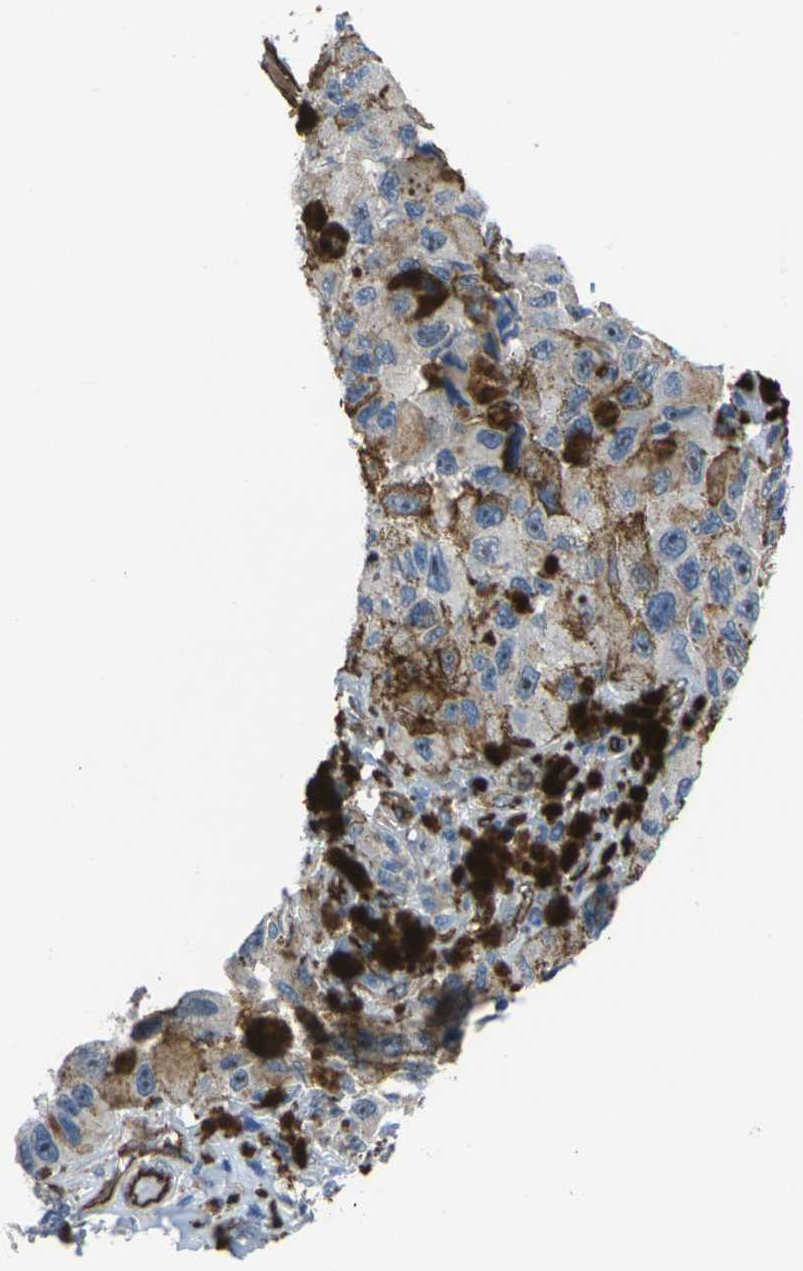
{"staining": {"intensity": "negative", "quantity": "none", "location": "none"}, "tissue": "melanoma", "cell_type": "Tumor cells", "image_type": "cancer", "snomed": [{"axis": "morphology", "description": "Malignant melanoma, NOS"}, {"axis": "topography", "description": "Skin"}], "caption": "Melanoma stained for a protein using IHC shows no expression tumor cells.", "gene": "HSPA12B", "patient": {"sex": "female", "age": 73}}